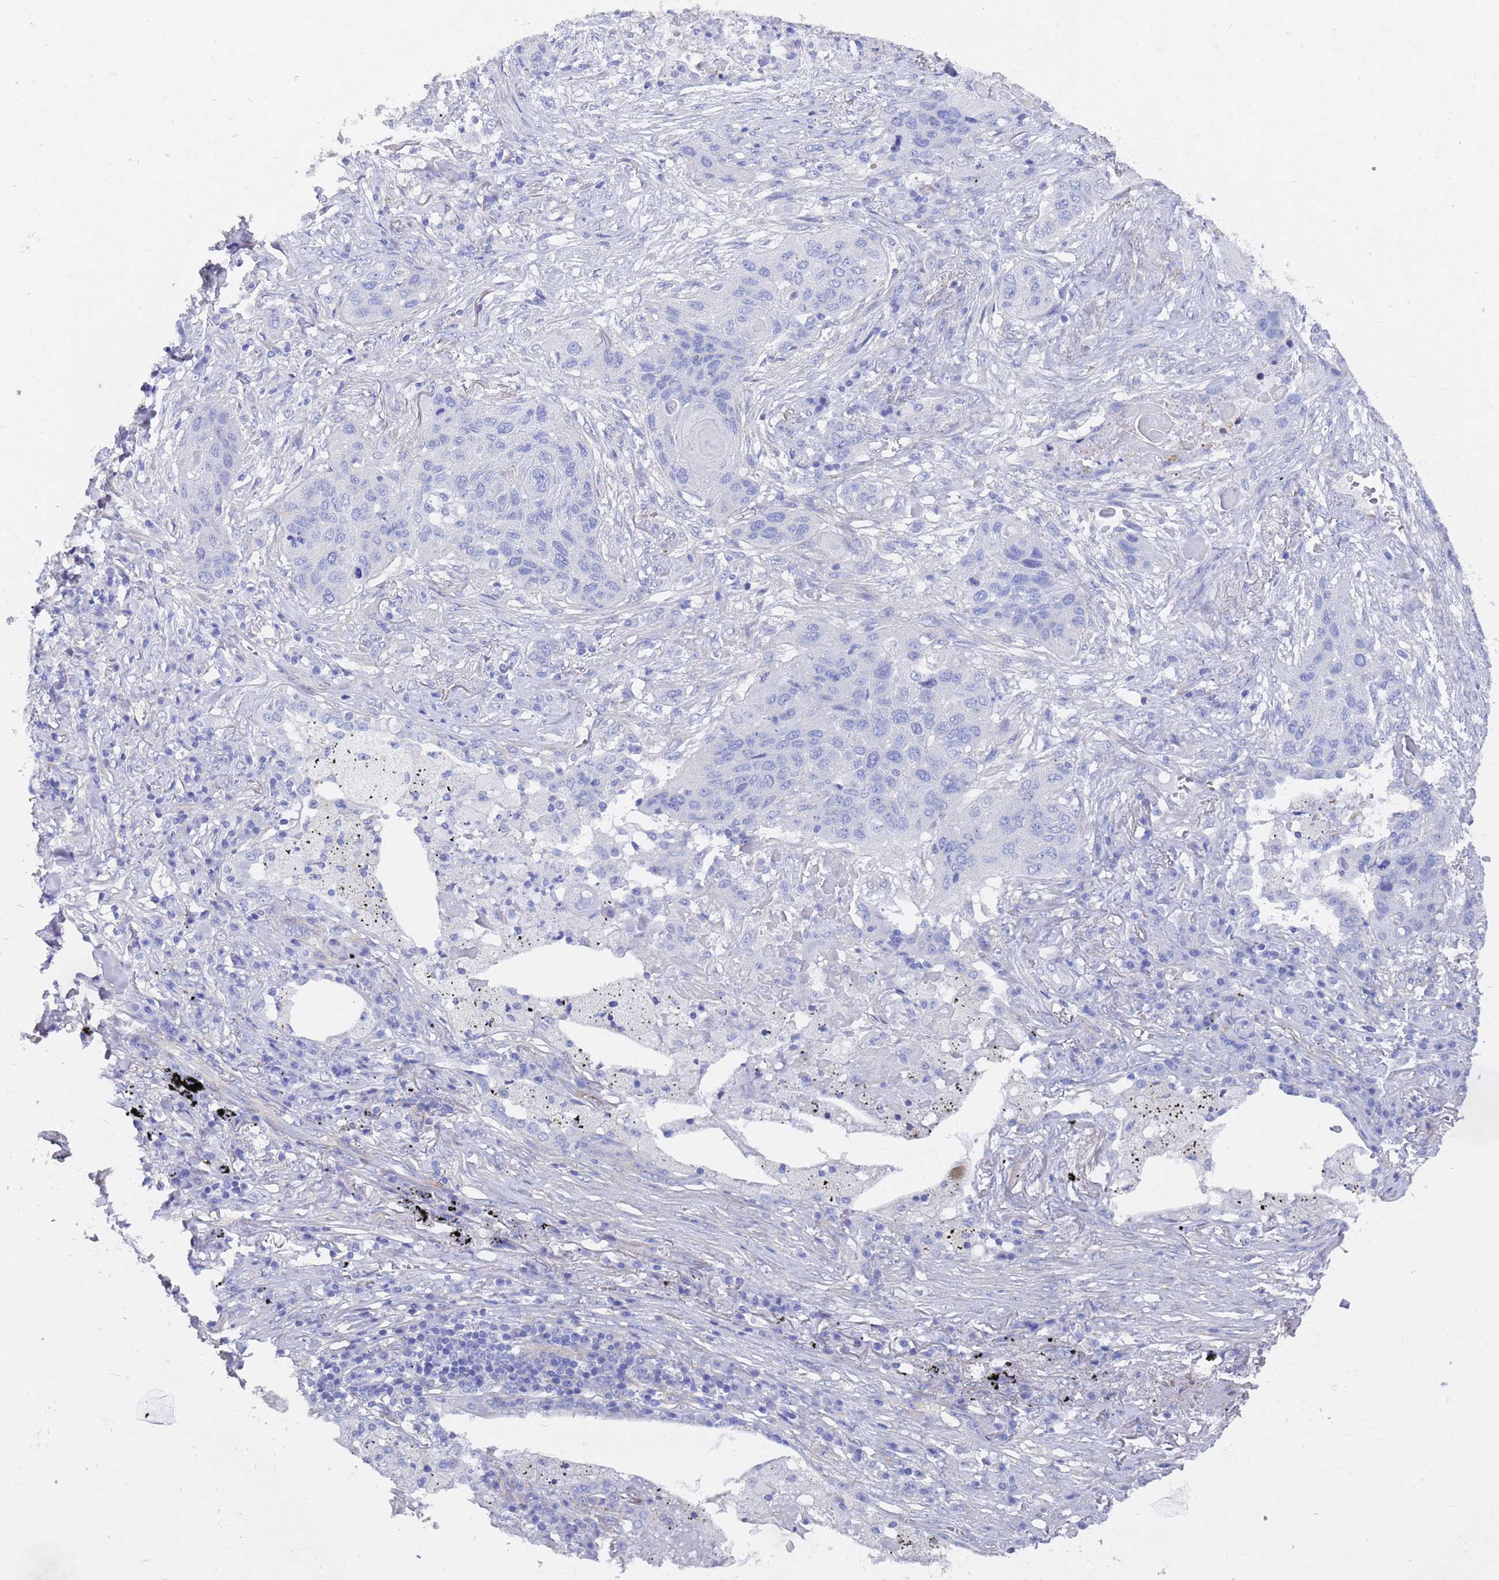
{"staining": {"intensity": "negative", "quantity": "none", "location": "none"}, "tissue": "lung cancer", "cell_type": "Tumor cells", "image_type": "cancer", "snomed": [{"axis": "morphology", "description": "Squamous cell carcinoma, NOS"}, {"axis": "topography", "description": "Lung"}], "caption": "Immunohistochemistry of squamous cell carcinoma (lung) shows no expression in tumor cells.", "gene": "TUBB1", "patient": {"sex": "female", "age": 63}}